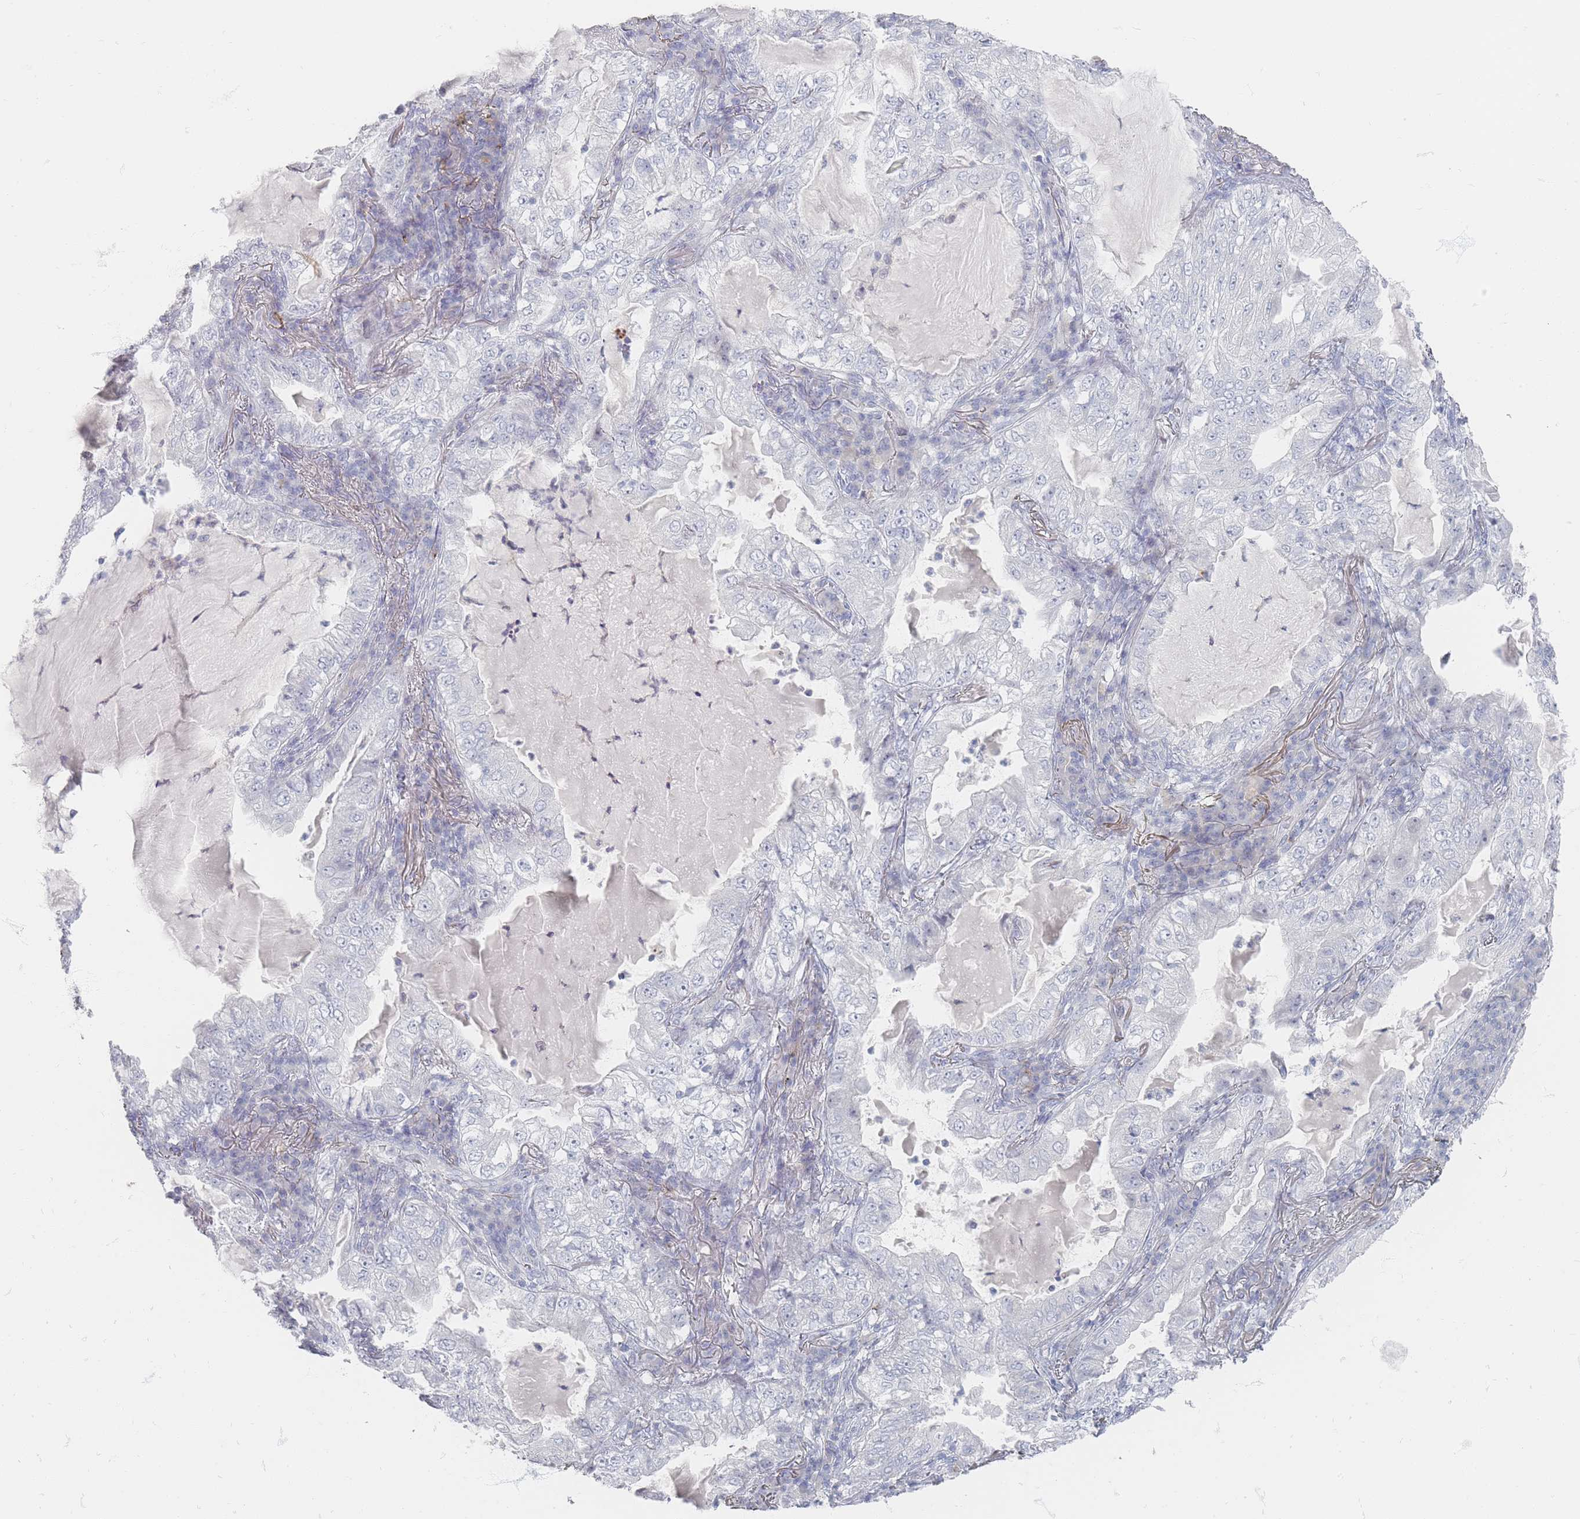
{"staining": {"intensity": "negative", "quantity": "none", "location": "none"}, "tissue": "lung cancer", "cell_type": "Tumor cells", "image_type": "cancer", "snomed": [{"axis": "morphology", "description": "Adenocarcinoma, NOS"}, {"axis": "topography", "description": "Lung"}], "caption": "Lung cancer (adenocarcinoma) stained for a protein using IHC demonstrates no positivity tumor cells.", "gene": "CD37", "patient": {"sex": "female", "age": 73}}